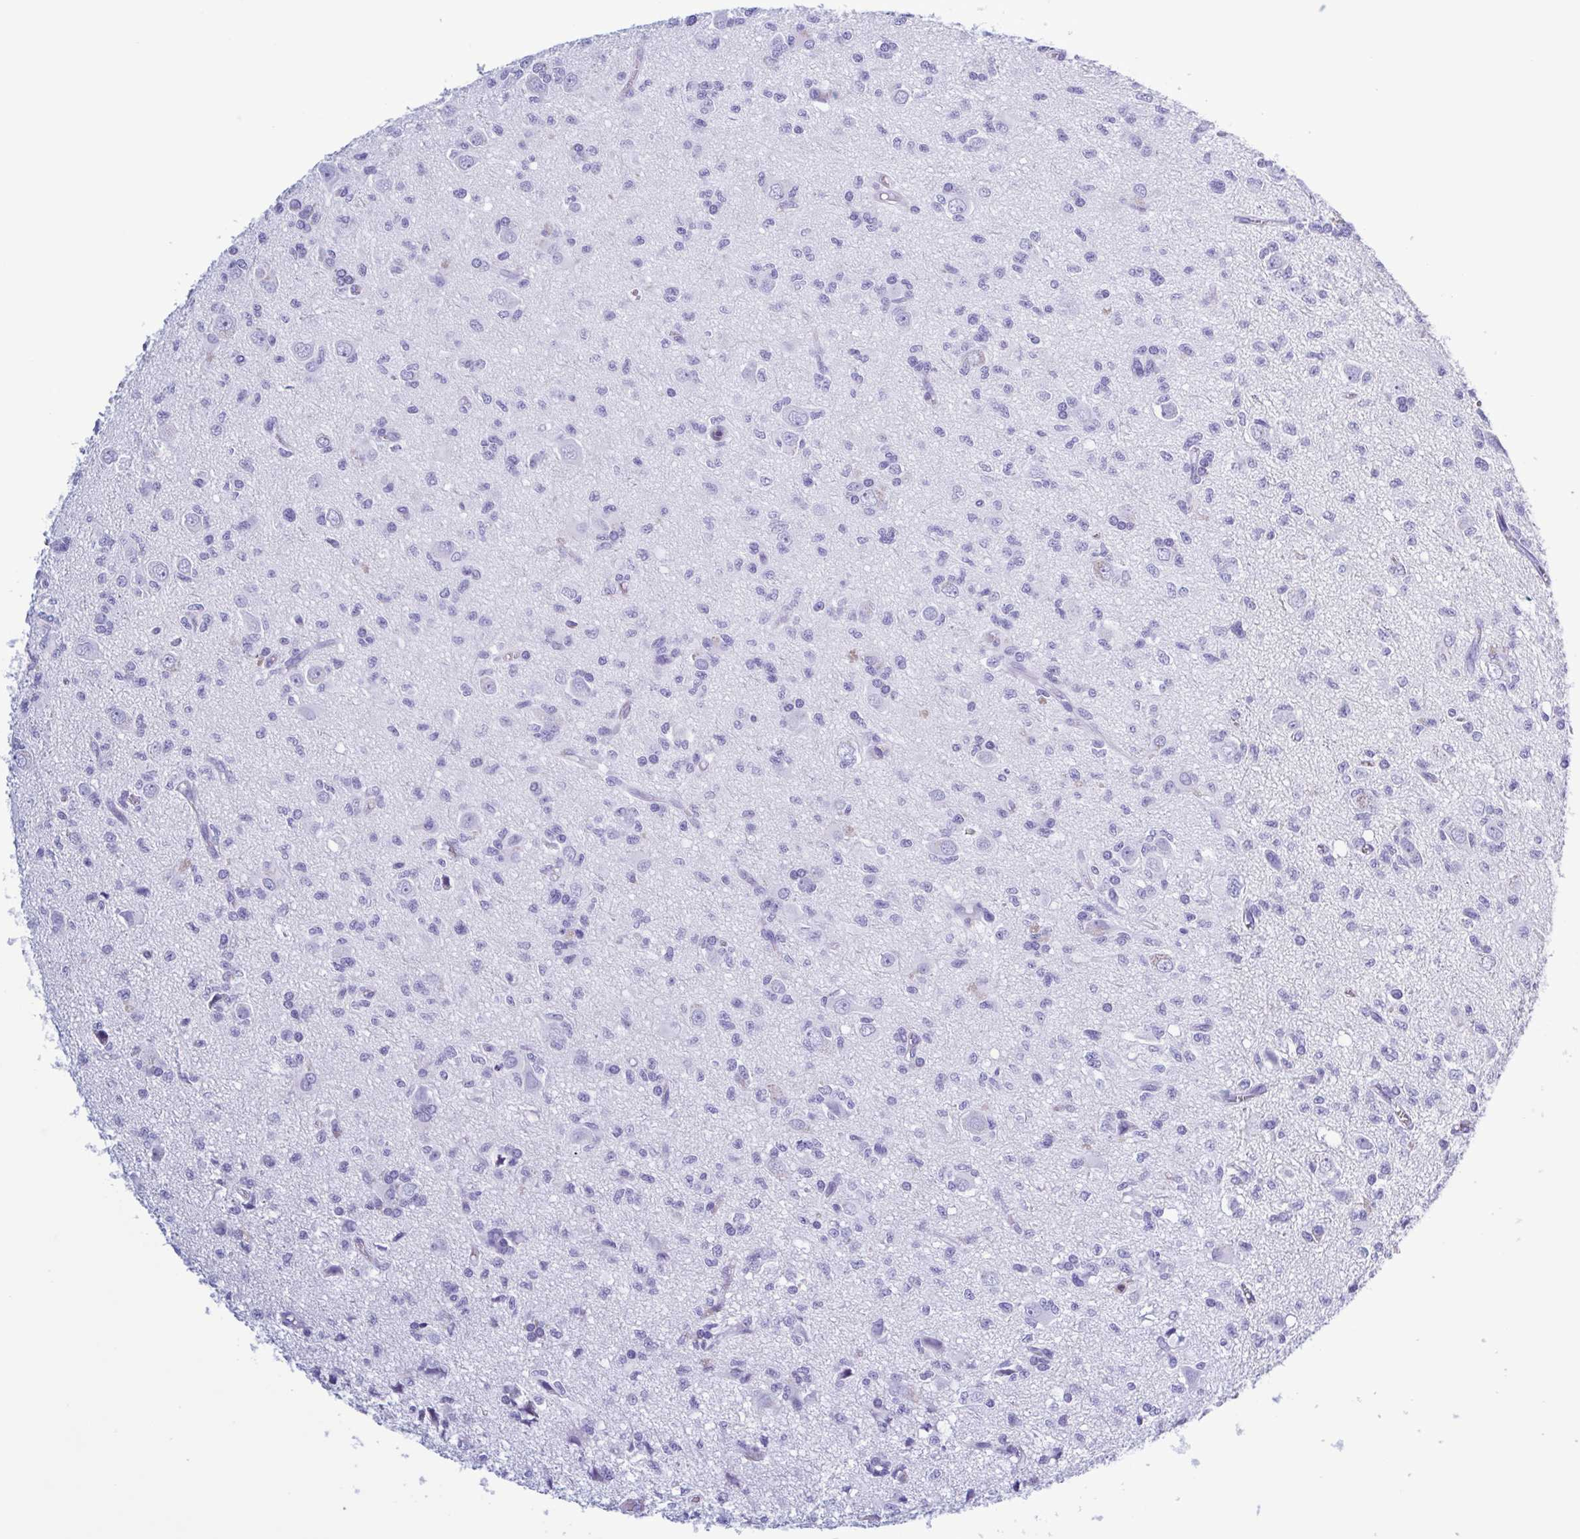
{"staining": {"intensity": "negative", "quantity": "none", "location": "none"}, "tissue": "glioma", "cell_type": "Tumor cells", "image_type": "cancer", "snomed": [{"axis": "morphology", "description": "Glioma, malignant, Low grade"}, {"axis": "topography", "description": "Brain"}], "caption": "Immunohistochemical staining of glioma exhibits no significant expression in tumor cells.", "gene": "LTF", "patient": {"sex": "male", "age": 64}}